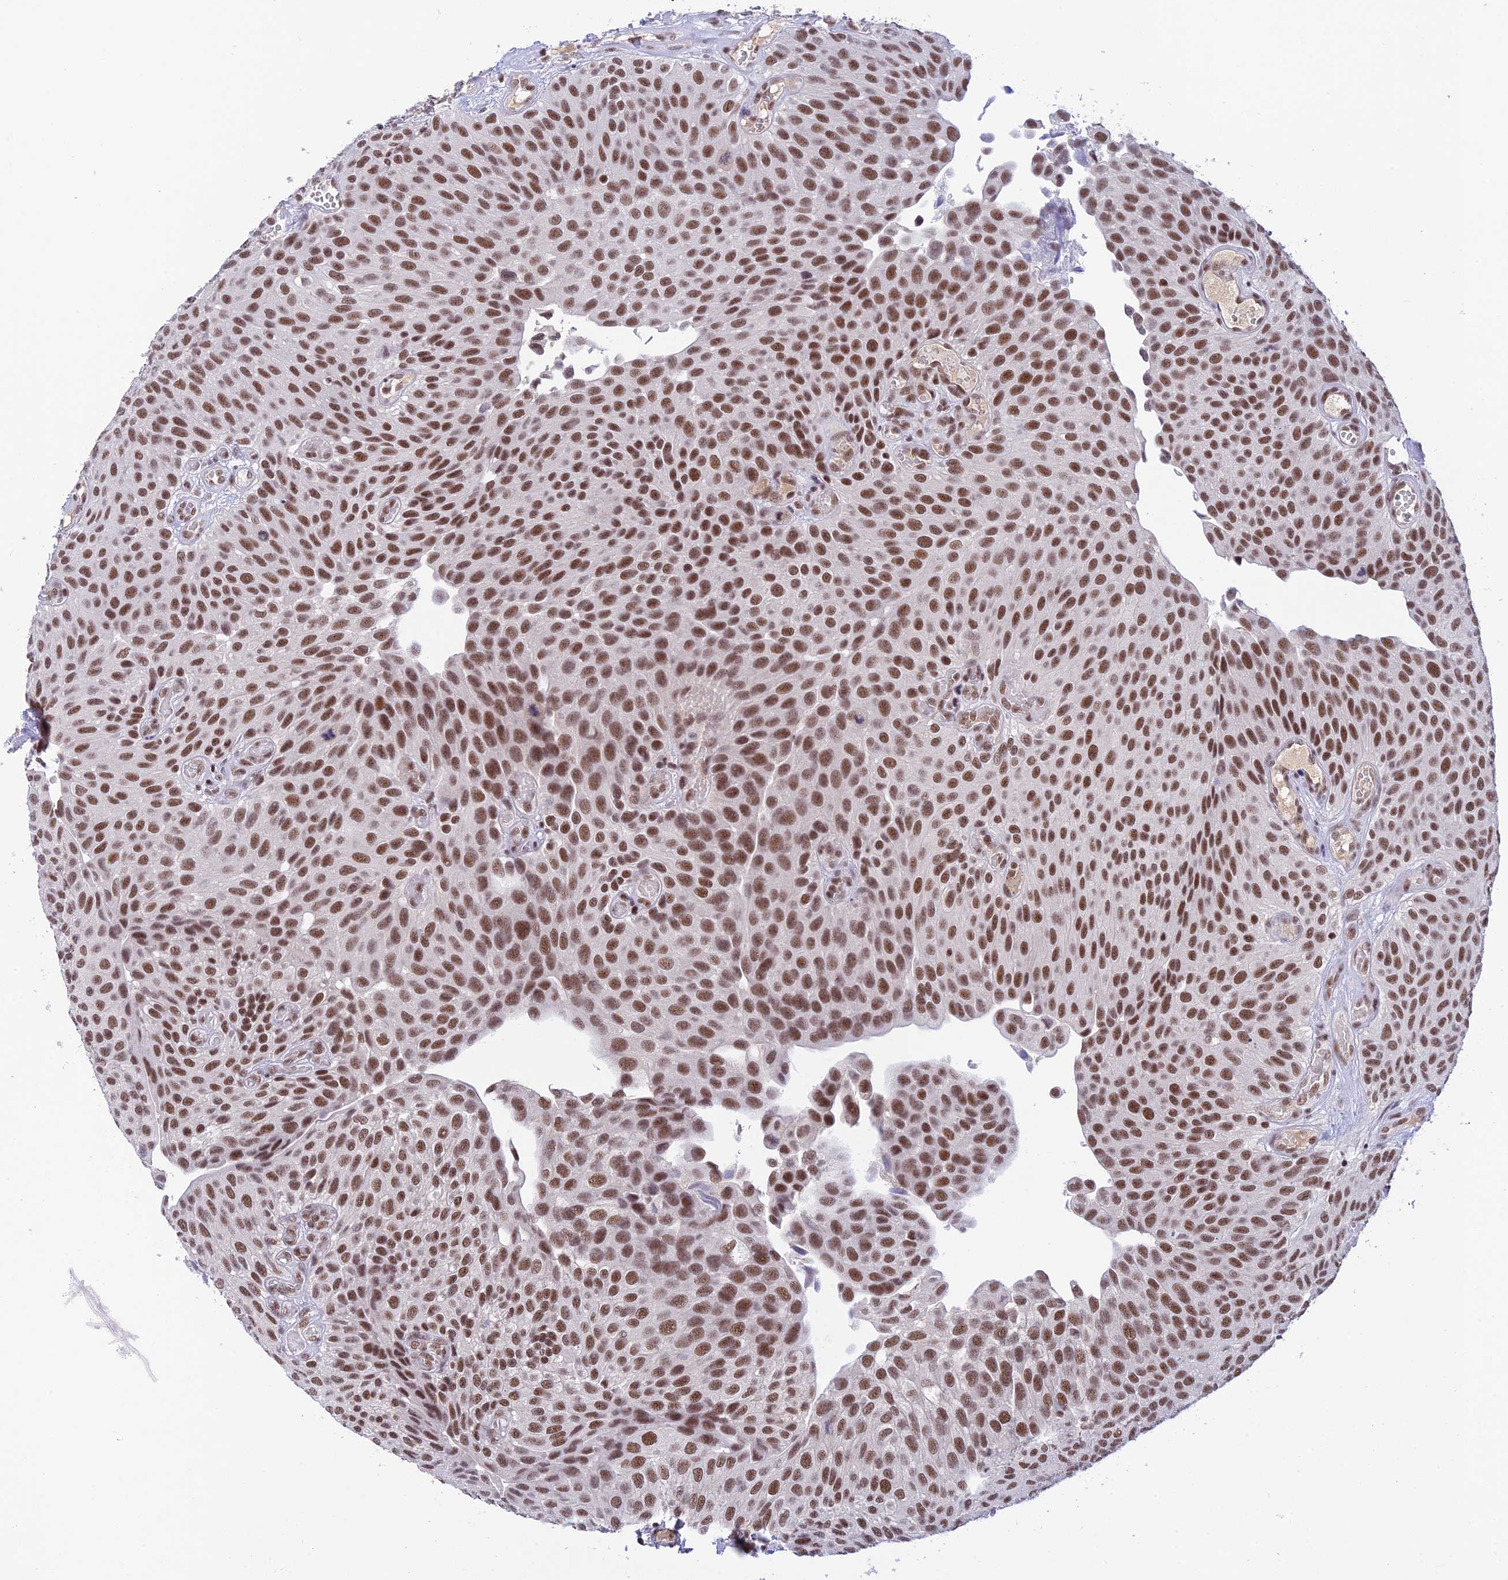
{"staining": {"intensity": "strong", "quantity": ">75%", "location": "nuclear"}, "tissue": "urothelial cancer", "cell_type": "Tumor cells", "image_type": "cancer", "snomed": [{"axis": "morphology", "description": "Urothelial carcinoma, Low grade"}, {"axis": "topography", "description": "Urinary bladder"}], "caption": "Immunohistochemical staining of urothelial carcinoma (low-grade) shows high levels of strong nuclear protein expression in approximately >75% of tumor cells.", "gene": "THAP11", "patient": {"sex": "male", "age": 89}}